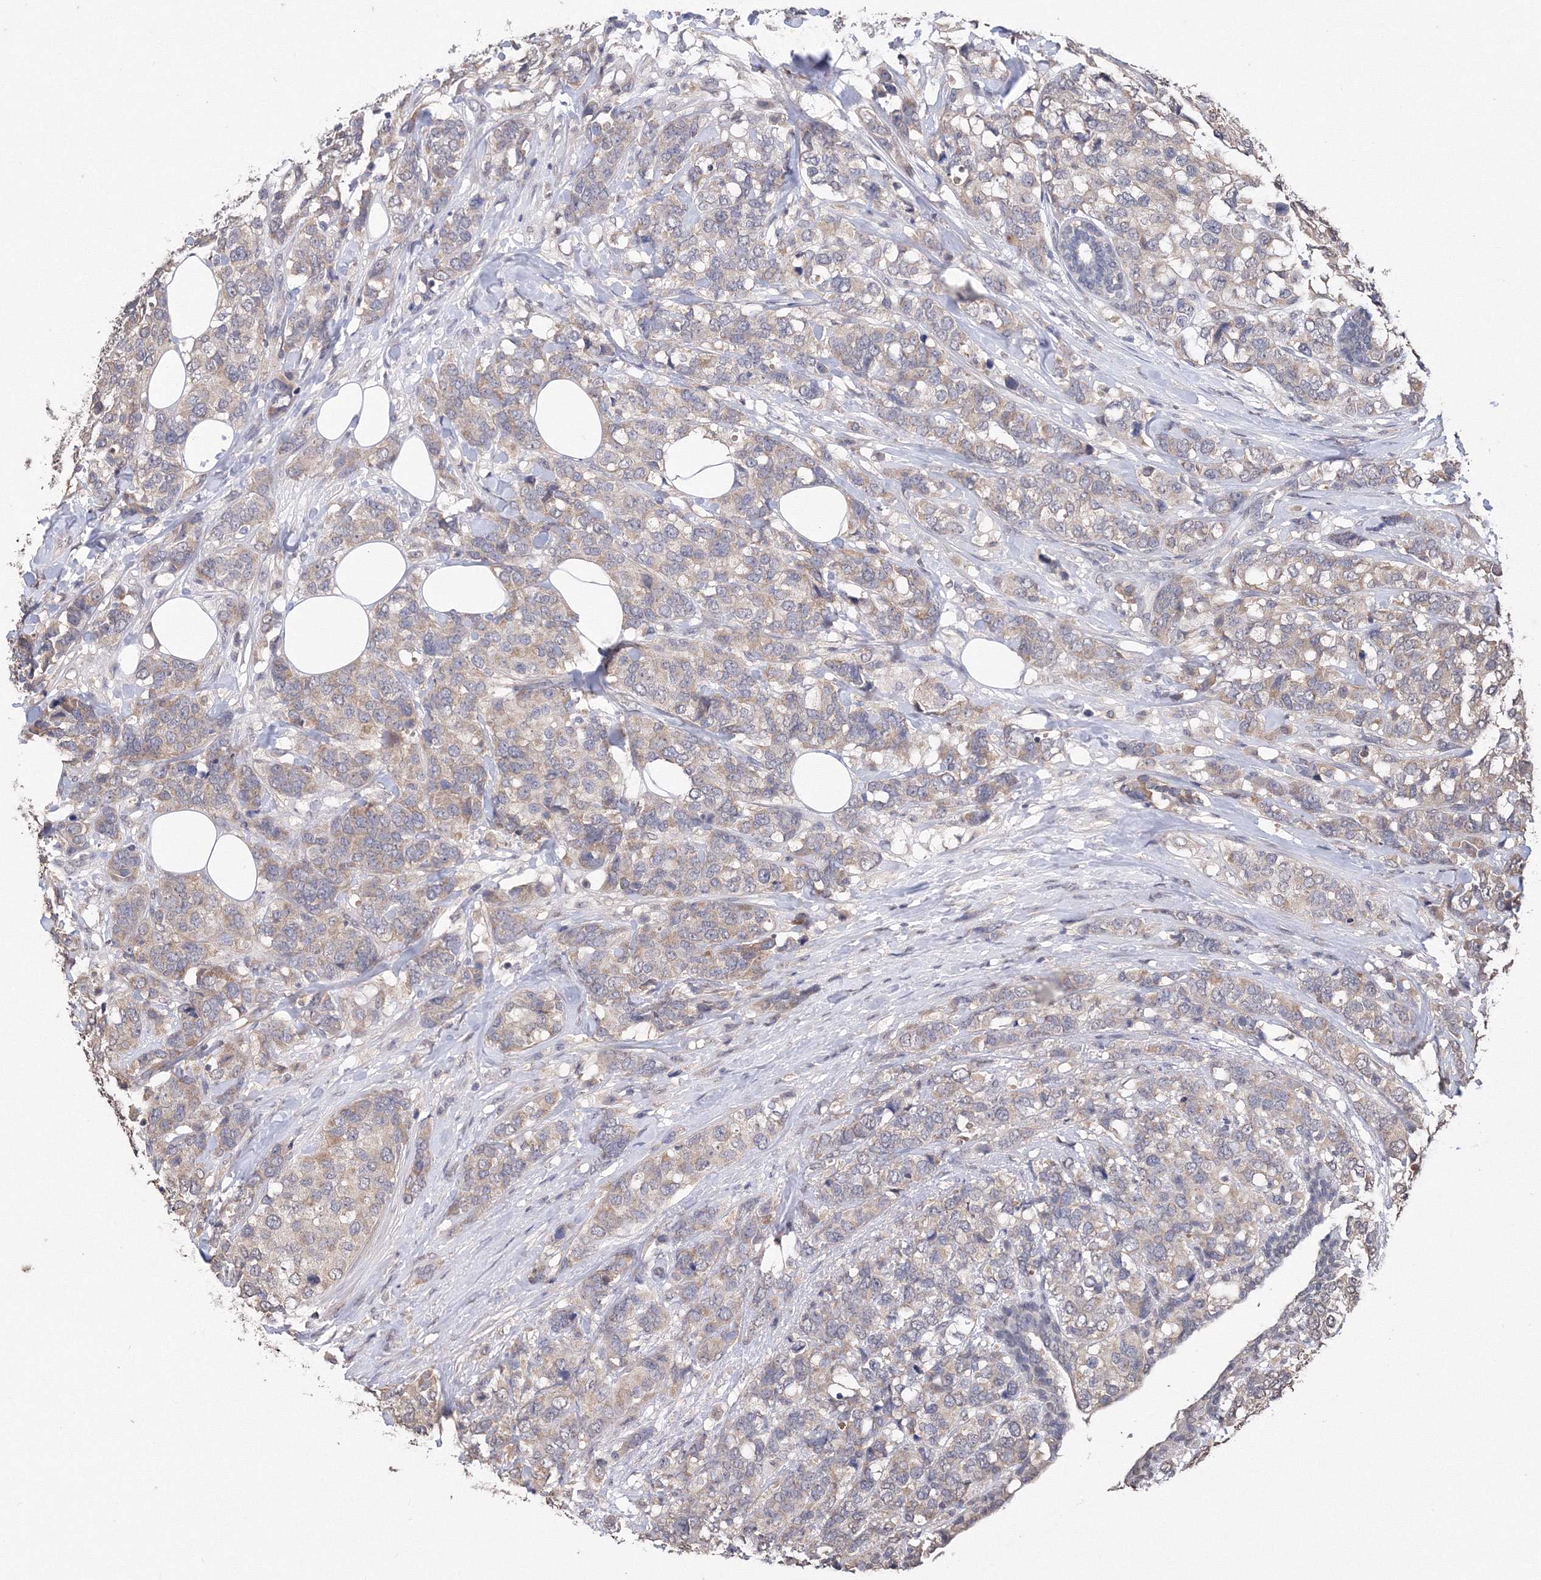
{"staining": {"intensity": "weak", "quantity": "<25%", "location": "cytoplasmic/membranous"}, "tissue": "breast cancer", "cell_type": "Tumor cells", "image_type": "cancer", "snomed": [{"axis": "morphology", "description": "Lobular carcinoma"}, {"axis": "topography", "description": "Breast"}], "caption": "DAB (3,3'-diaminobenzidine) immunohistochemical staining of breast lobular carcinoma shows no significant expression in tumor cells.", "gene": "GPN1", "patient": {"sex": "female", "age": 59}}